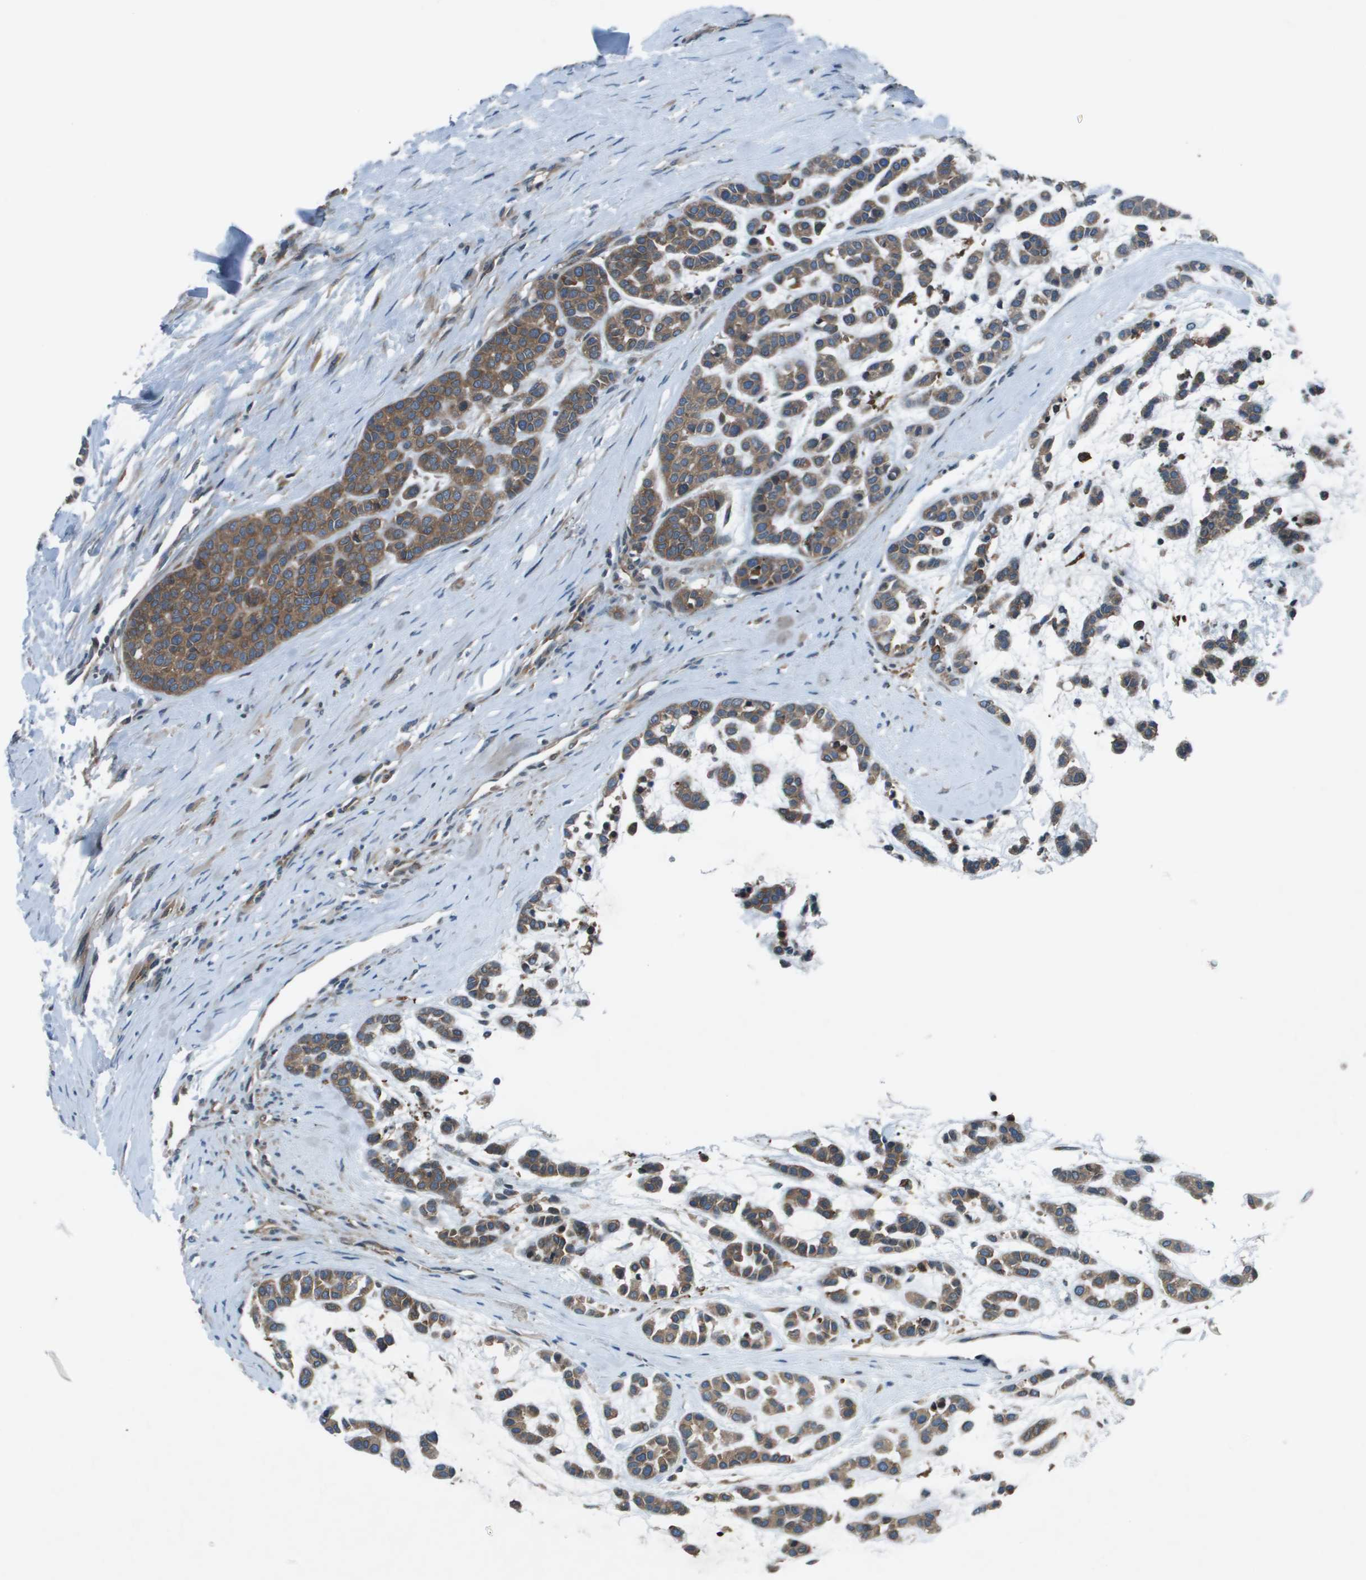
{"staining": {"intensity": "moderate", "quantity": ">75%", "location": "cytoplasmic/membranous"}, "tissue": "head and neck cancer", "cell_type": "Tumor cells", "image_type": "cancer", "snomed": [{"axis": "morphology", "description": "Adenocarcinoma, NOS"}, {"axis": "morphology", "description": "Adenoma, NOS"}, {"axis": "topography", "description": "Head-Neck"}], "caption": "There is medium levels of moderate cytoplasmic/membranous expression in tumor cells of head and neck cancer (adenoma), as demonstrated by immunohistochemical staining (brown color).", "gene": "EIF3B", "patient": {"sex": "female", "age": 55}}